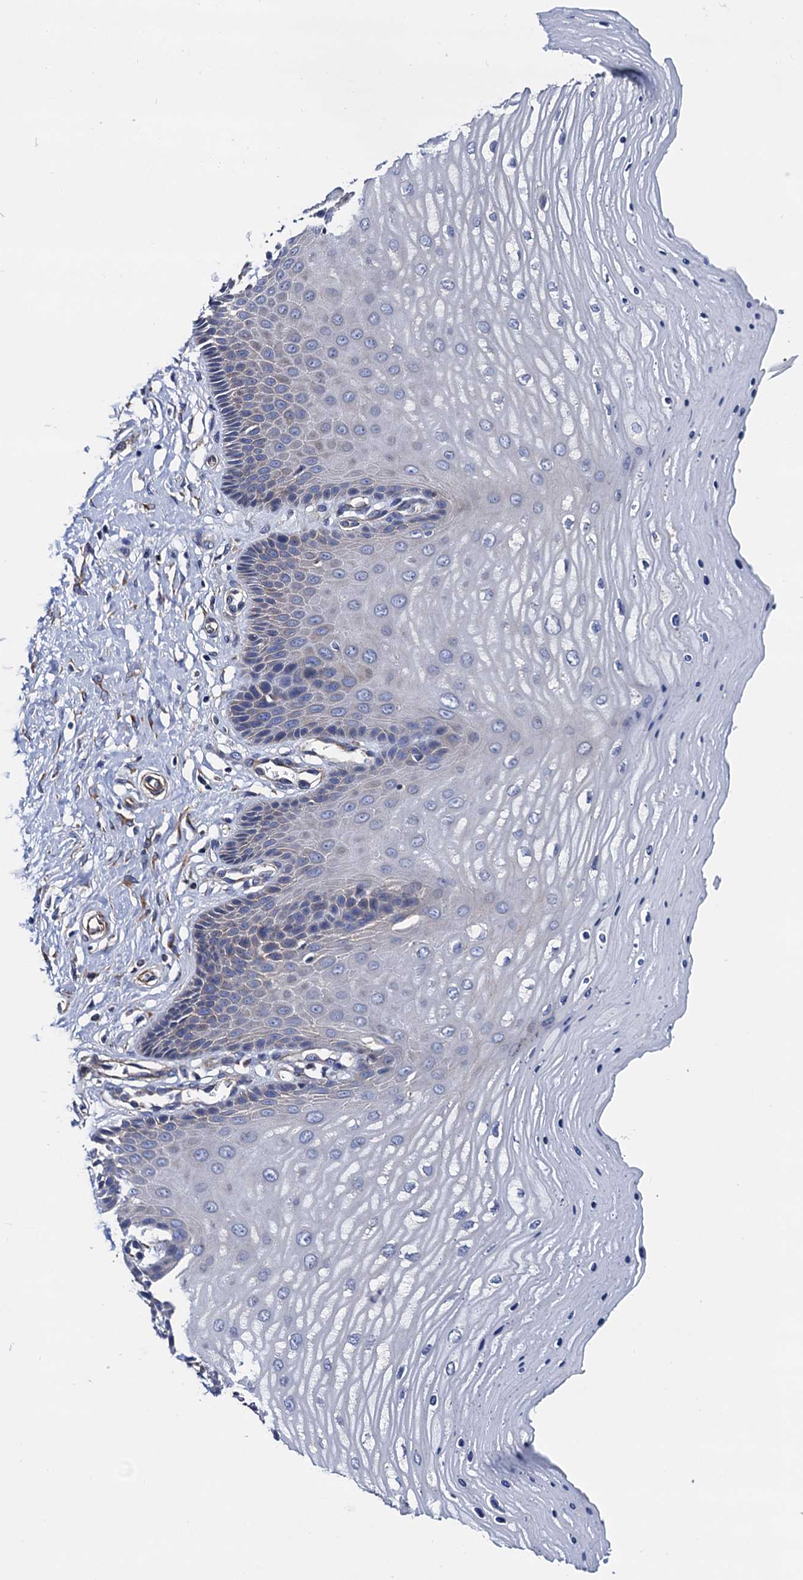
{"staining": {"intensity": "negative", "quantity": "none", "location": "none"}, "tissue": "cervix", "cell_type": "Glandular cells", "image_type": "normal", "snomed": [{"axis": "morphology", "description": "Normal tissue, NOS"}, {"axis": "topography", "description": "Cervix"}], "caption": "This is a image of IHC staining of benign cervix, which shows no staining in glandular cells. The staining is performed using DAB (3,3'-diaminobenzidine) brown chromogen with nuclei counter-stained in using hematoxylin.", "gene": "ZDHHC18", "patient": {"sex": "female", "age": 55}}